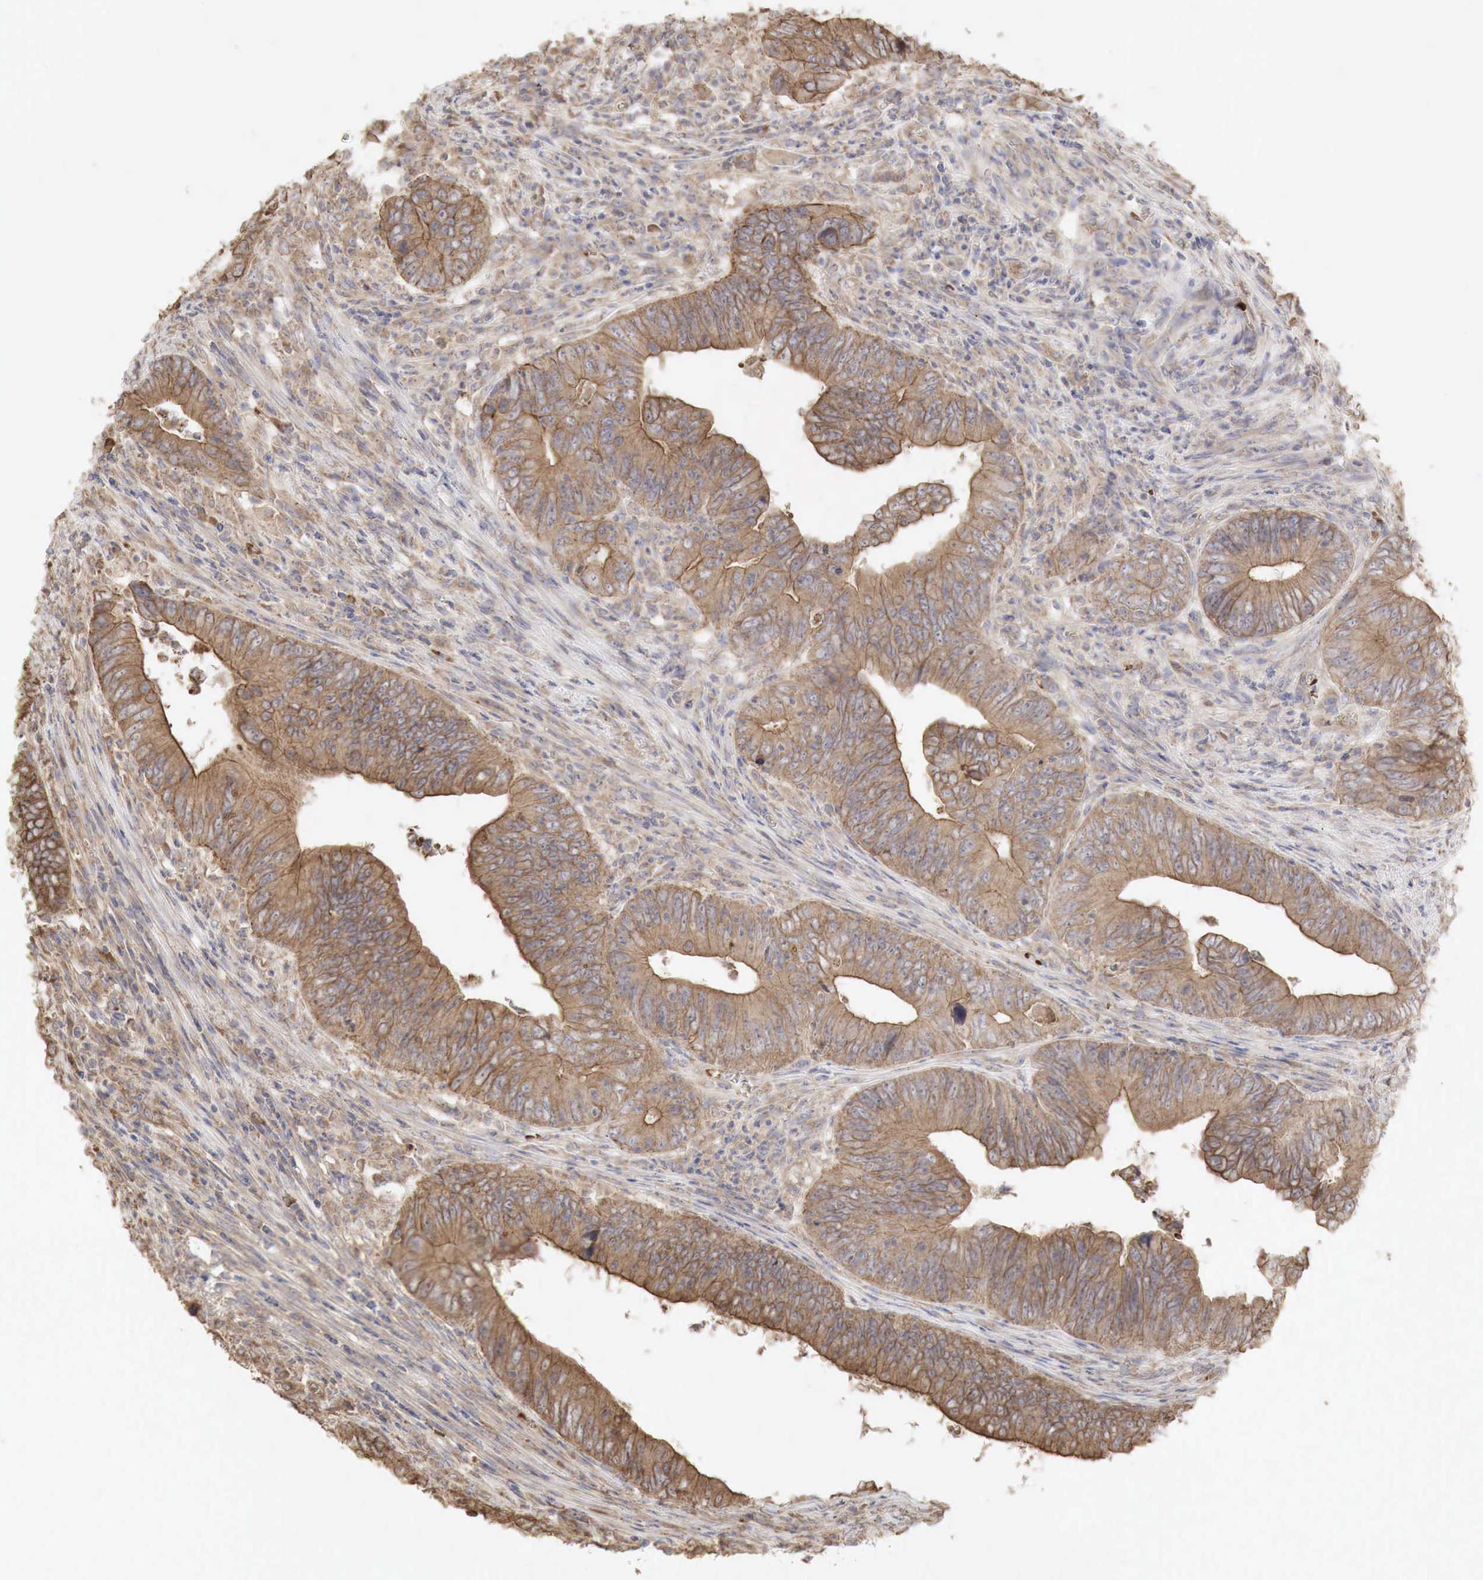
{"staining": {"intensity": "moderate", "quantity": ">75%", "location": "cytoplasmic/membranous"}, "tissue": "colorectal cancer", "cell_type": "Tumor cells", "image_type": "cancer", "snomed": [{"axis": "morphology", "description": "Adenocarcinoma, NOS"}, {"axis": "topography", "description": "Colon"}], "caption": "This micrograph exhibits colorectal cancer (adenocarcinoma) stained with immunohistochemistry to label a protein in brown. The cytoplasmic/membranous of tumor cells show moderate positivity for the protein. Nuclei are counter-stained blue.", "gene": "PABPC5", "patient": {"sex": "female", "age": 78}}